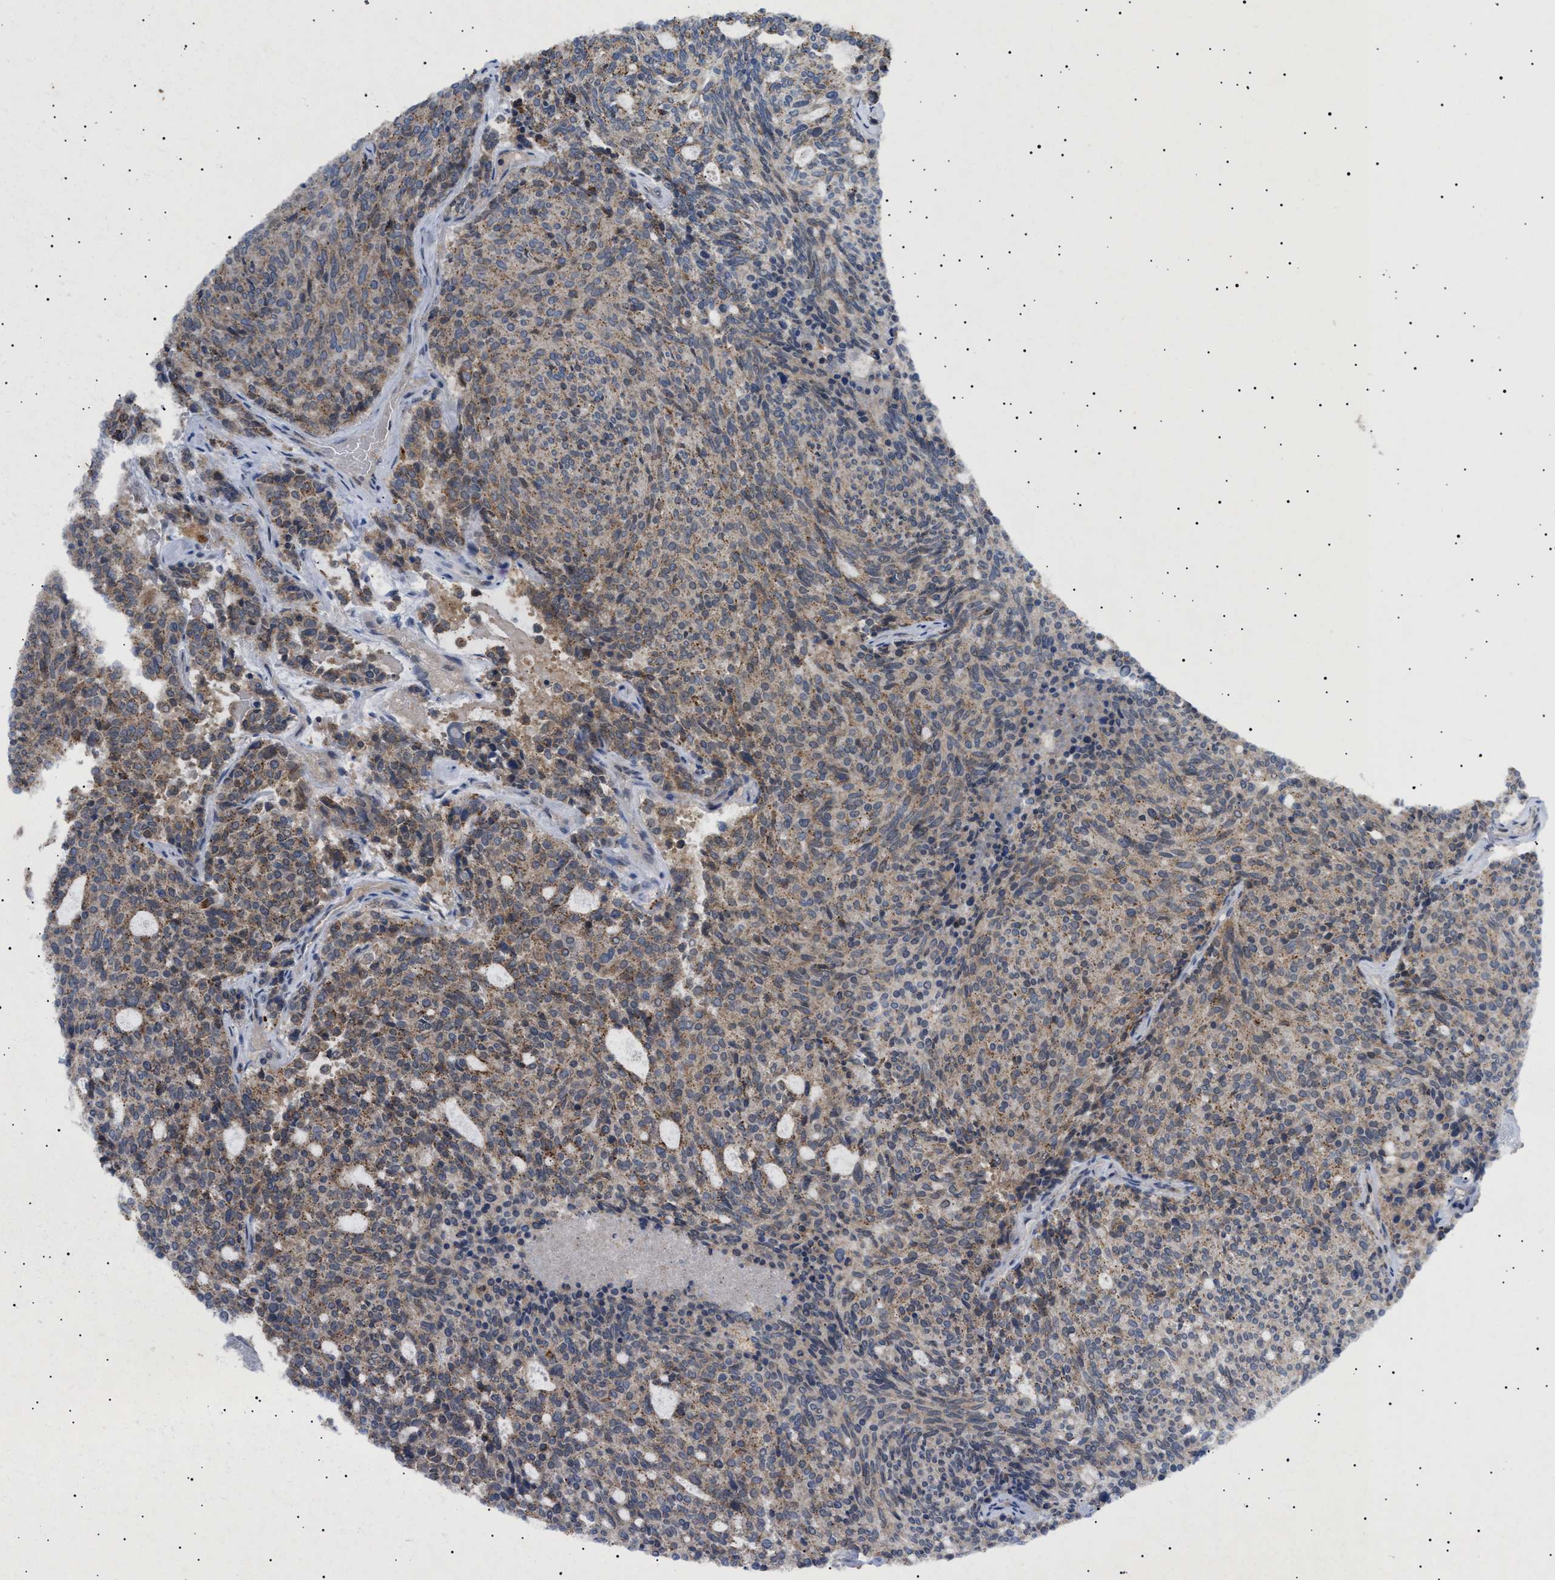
{"staining": {"intensity": "moderate", "quantity": ">75%", "location": "cytoplasmic/membranous"}, "tissue": "carcinoid", "cell_type": "Tumor cells", "image_type": "cancer", "snomed": [{"axis": "morphology", "description": "Carcinoid, malignant, NOS"}, {"axis": "topography", "description": "Pancreas"}], "caption": "The photomicrograph reveals staining of carcinoid, revealing moderate cytoplasmic/membranous protein expression (brown color) within tumor cells. Immunohistochemistry stains the protein of interest in brown and the nuclei are stained blue.", "gene": "SIRT5", "patient": {"sex": "female", "age": 54}}